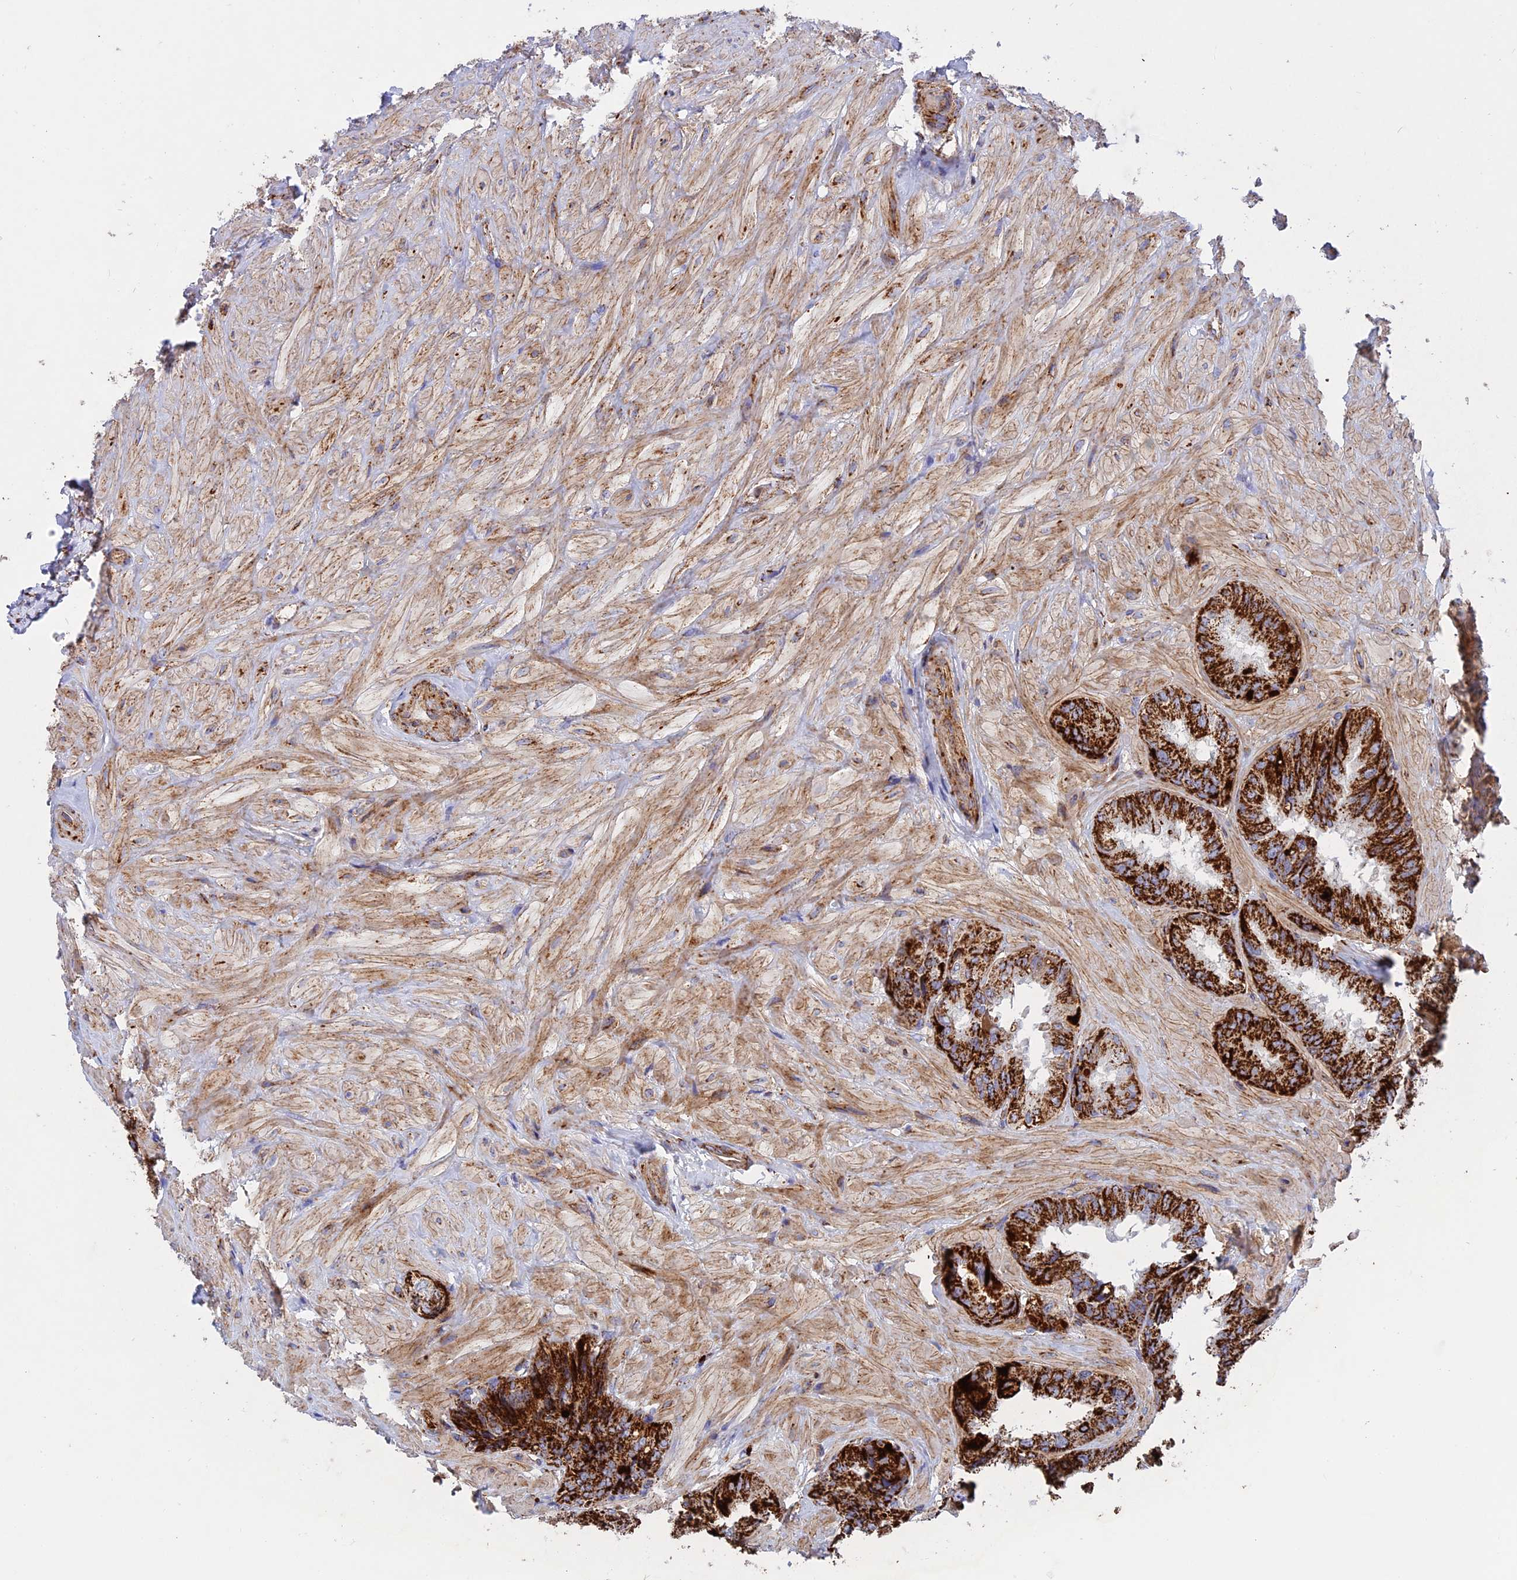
{"staining": {"intensity": "strong", "quantity": ">75%", "location": "cytoplasmic/membranous"}, "tissue": "seminal vesicle", "cell_type": "Glandular cells", "image_type": "normal", "snomed": [{"axis": "morphology", "description": "Normal tissue, NOS"}, {"axis": "topography", "description": "Prostate and seminal vesicle, NOS"}, {"axis": "topography", "description": "Prostate"}, {"axis": "topography", "description": "Seminal veicle"}], "caption": "Protein analysis of benign seminal vesicle shows strong cytoplasmic/membranous staining in approximately >75% of glandular cells. Using DAB (3,3'-diaminobenzidine) (brown) and hematoxylin (blue) stains, captured at high magnification using brightfield microscopy.", "gene": "UQCRB", "patient": {"sex": "male", "age": 67}}